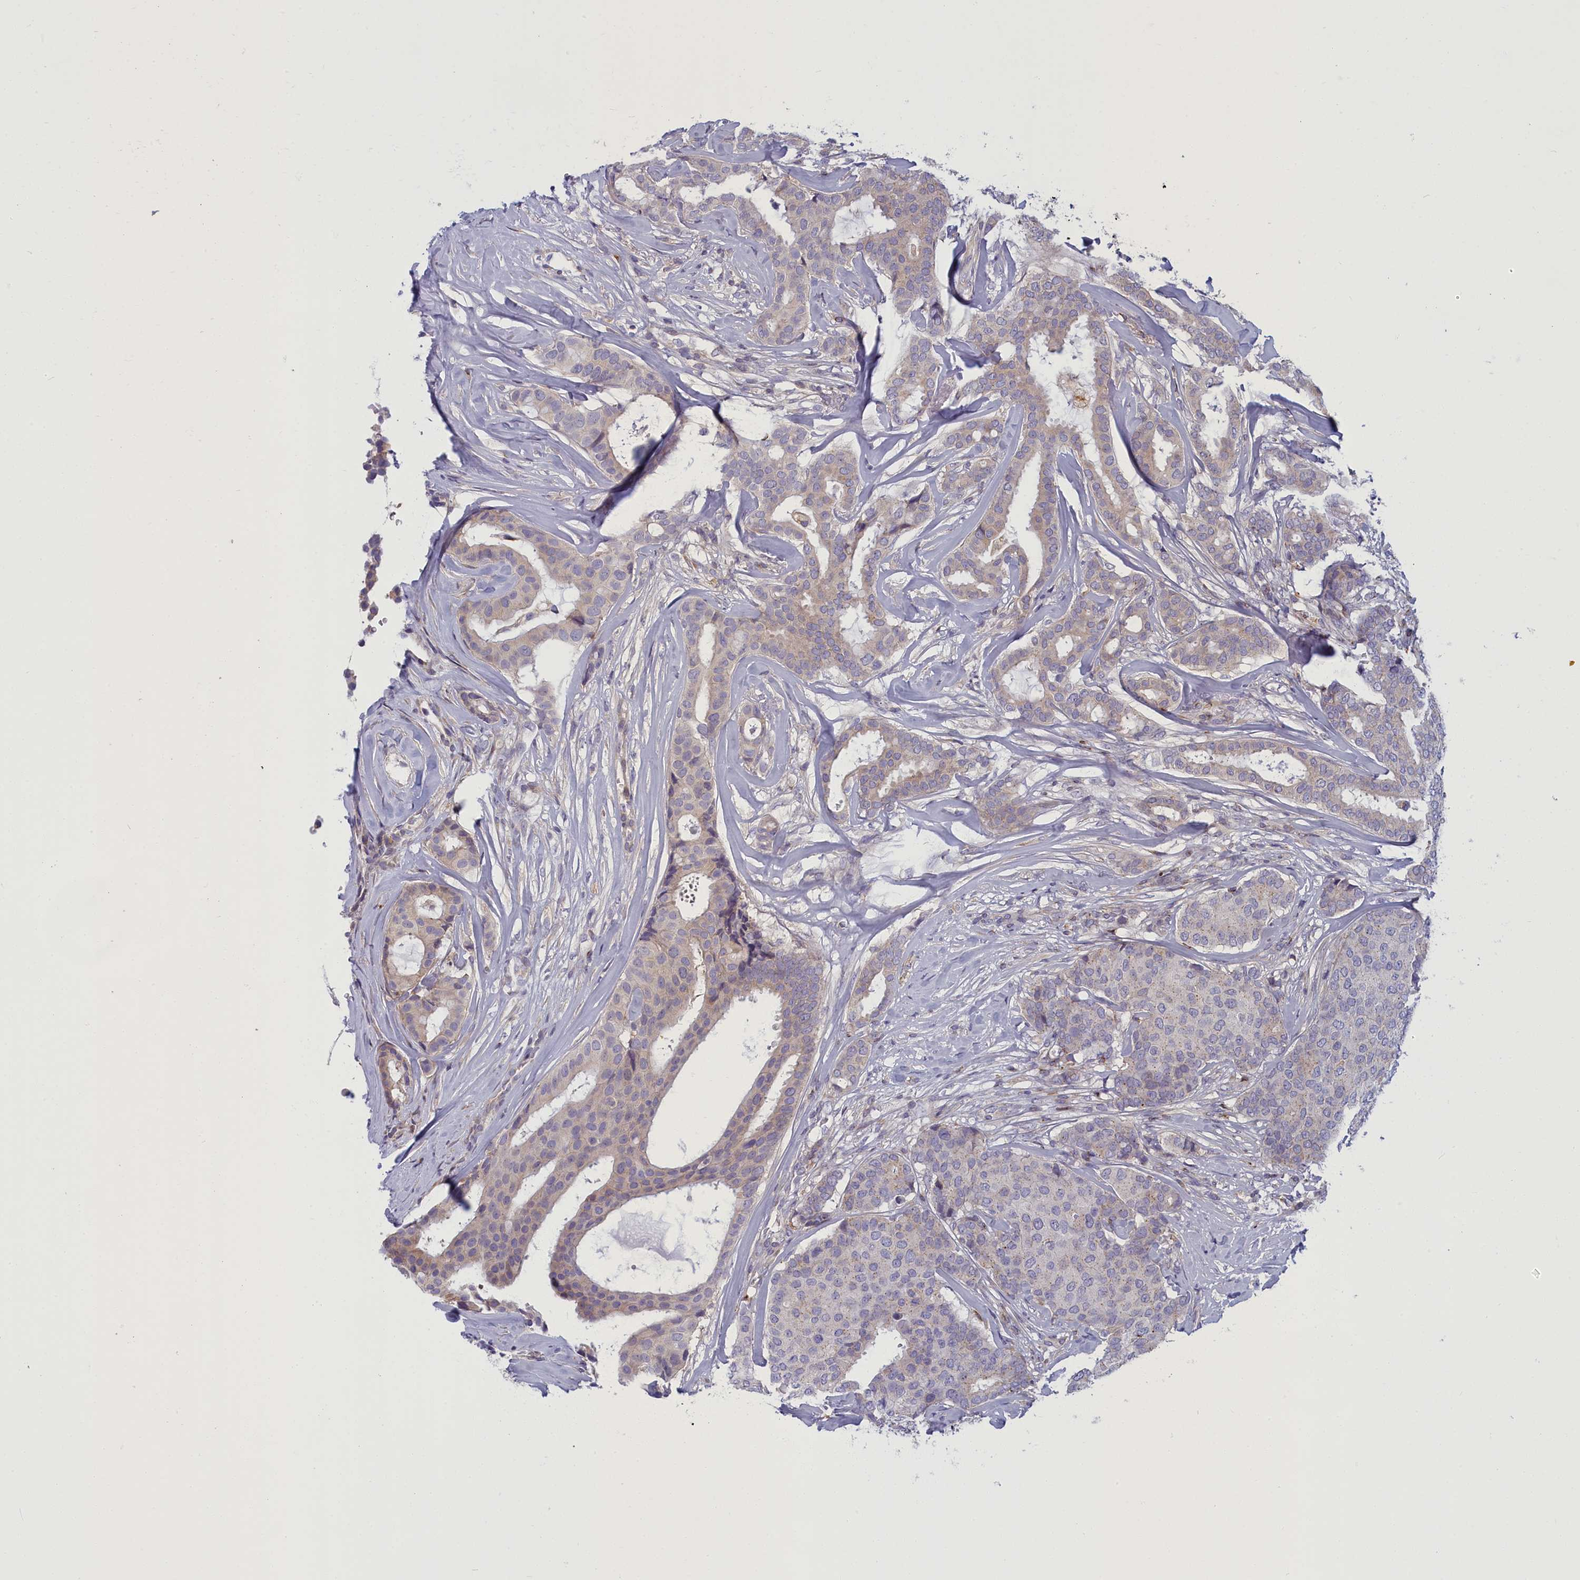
{"staining": {"intensity": "weak", "quantity": "<25%", "location": "cytoplasmic/membranous"}, "tissue": "breast cancer", "cell_type": "Tumor cells", "image_type": "cancer", "snomed": [{"axis": "morphology", "description": "Duct carcinoma"}, {"axis": "topography", "description": "Breast"}], "caption": "Micrograph shows no significant protein staining in tumor cells of breast cancer (intraductal carcinoma).", "gene": "NOL10", "patient": {"sex": "female", "age": 75}}